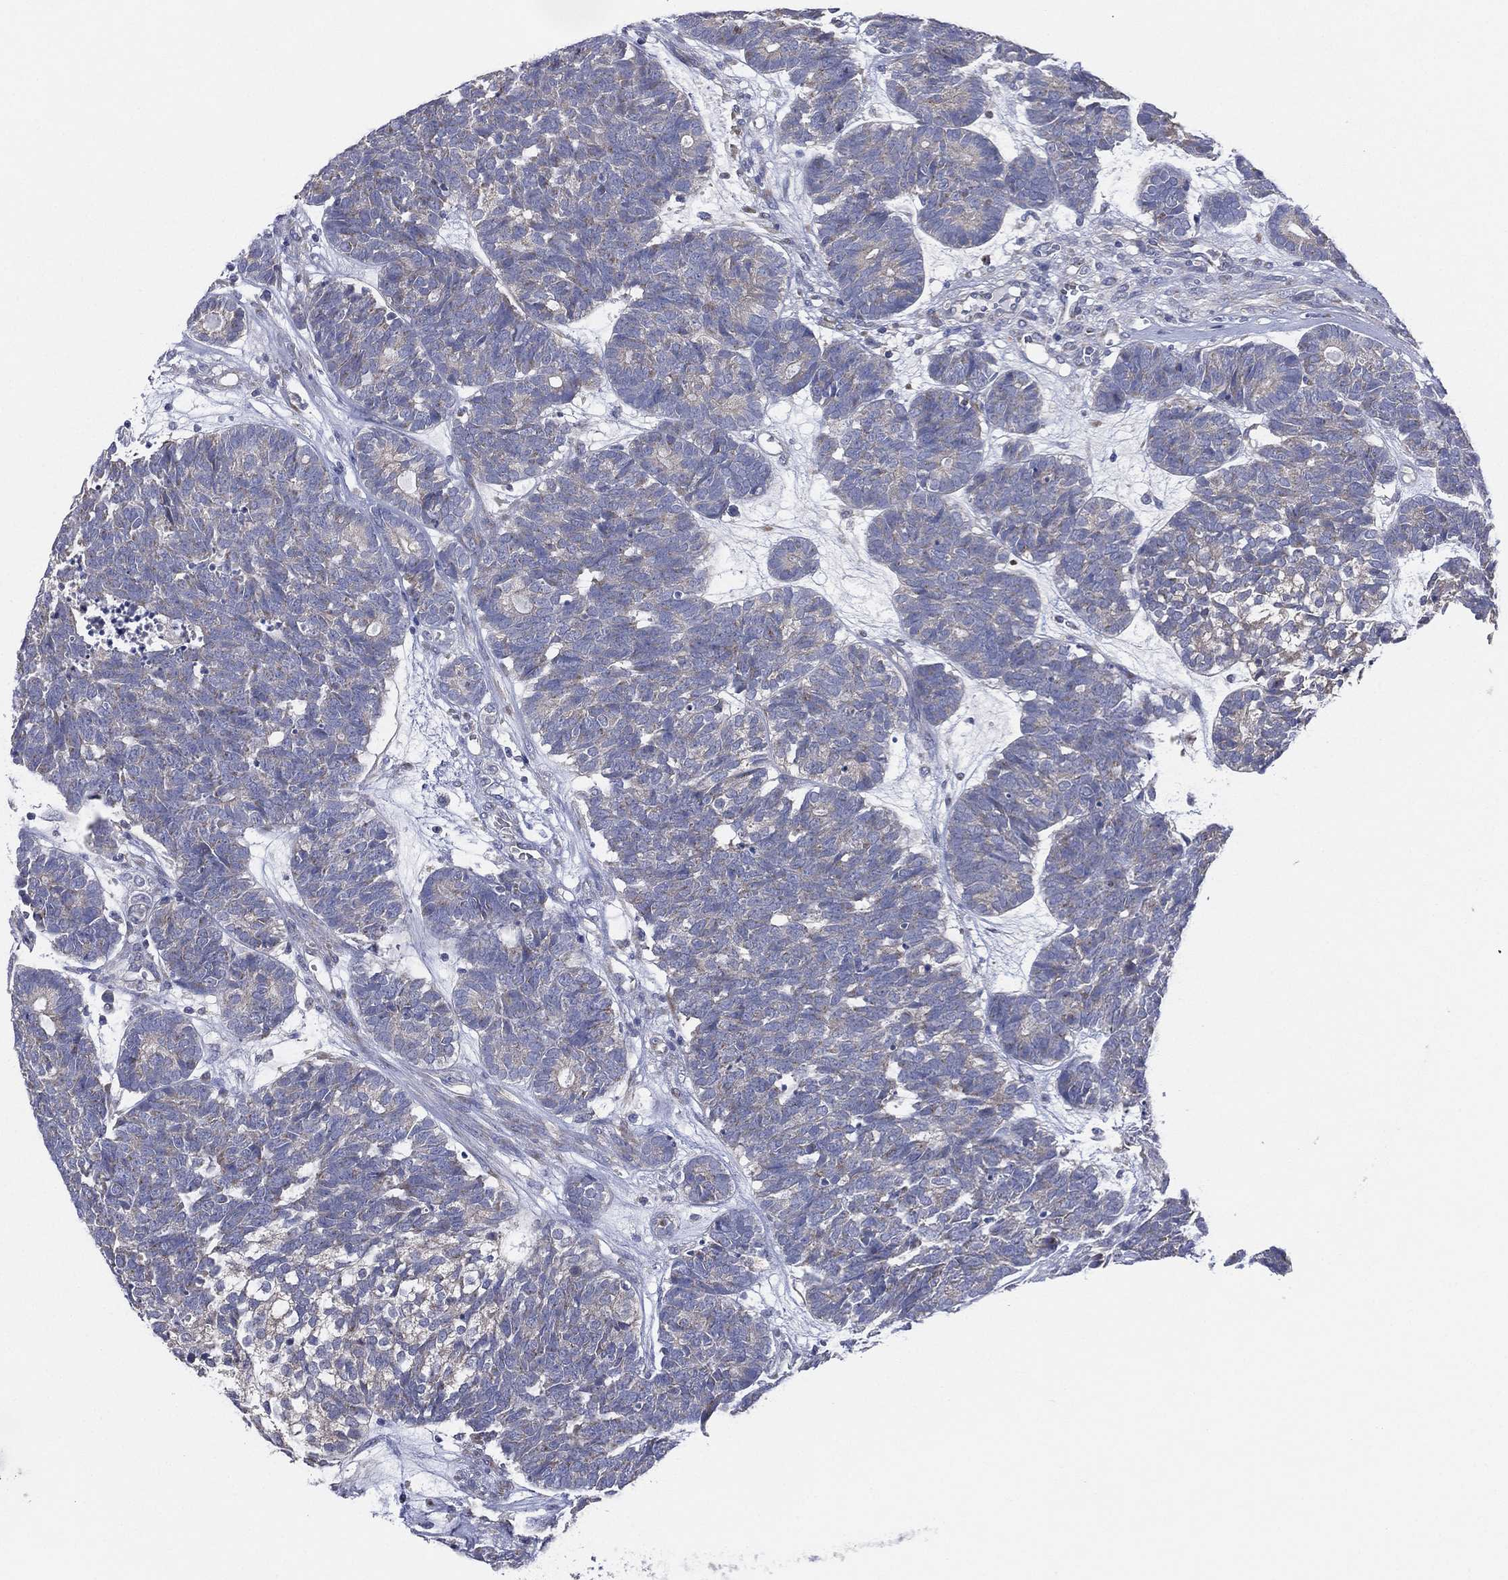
{"staining": {"intensity": "negative", "quantity": "none", "location": "none"}, "tissue": "head and neck cancer", "cell_type": "Tumor cells", "image_type": "cancer", "snomed": [{"axis": "morphology", "description": "Adenocarcinoma, NOS"}, {"axis": "topography", "description": "Head-Neck"}], "caption": "High power microscopy image of an immunohistochemistry photomicrograph of head and neck cancer, revealing no significant staining in tumor cells. Nuclei are stained in blue.", "gene": "ATP8A2", "patient": {"sex": "female", "age": 81}}